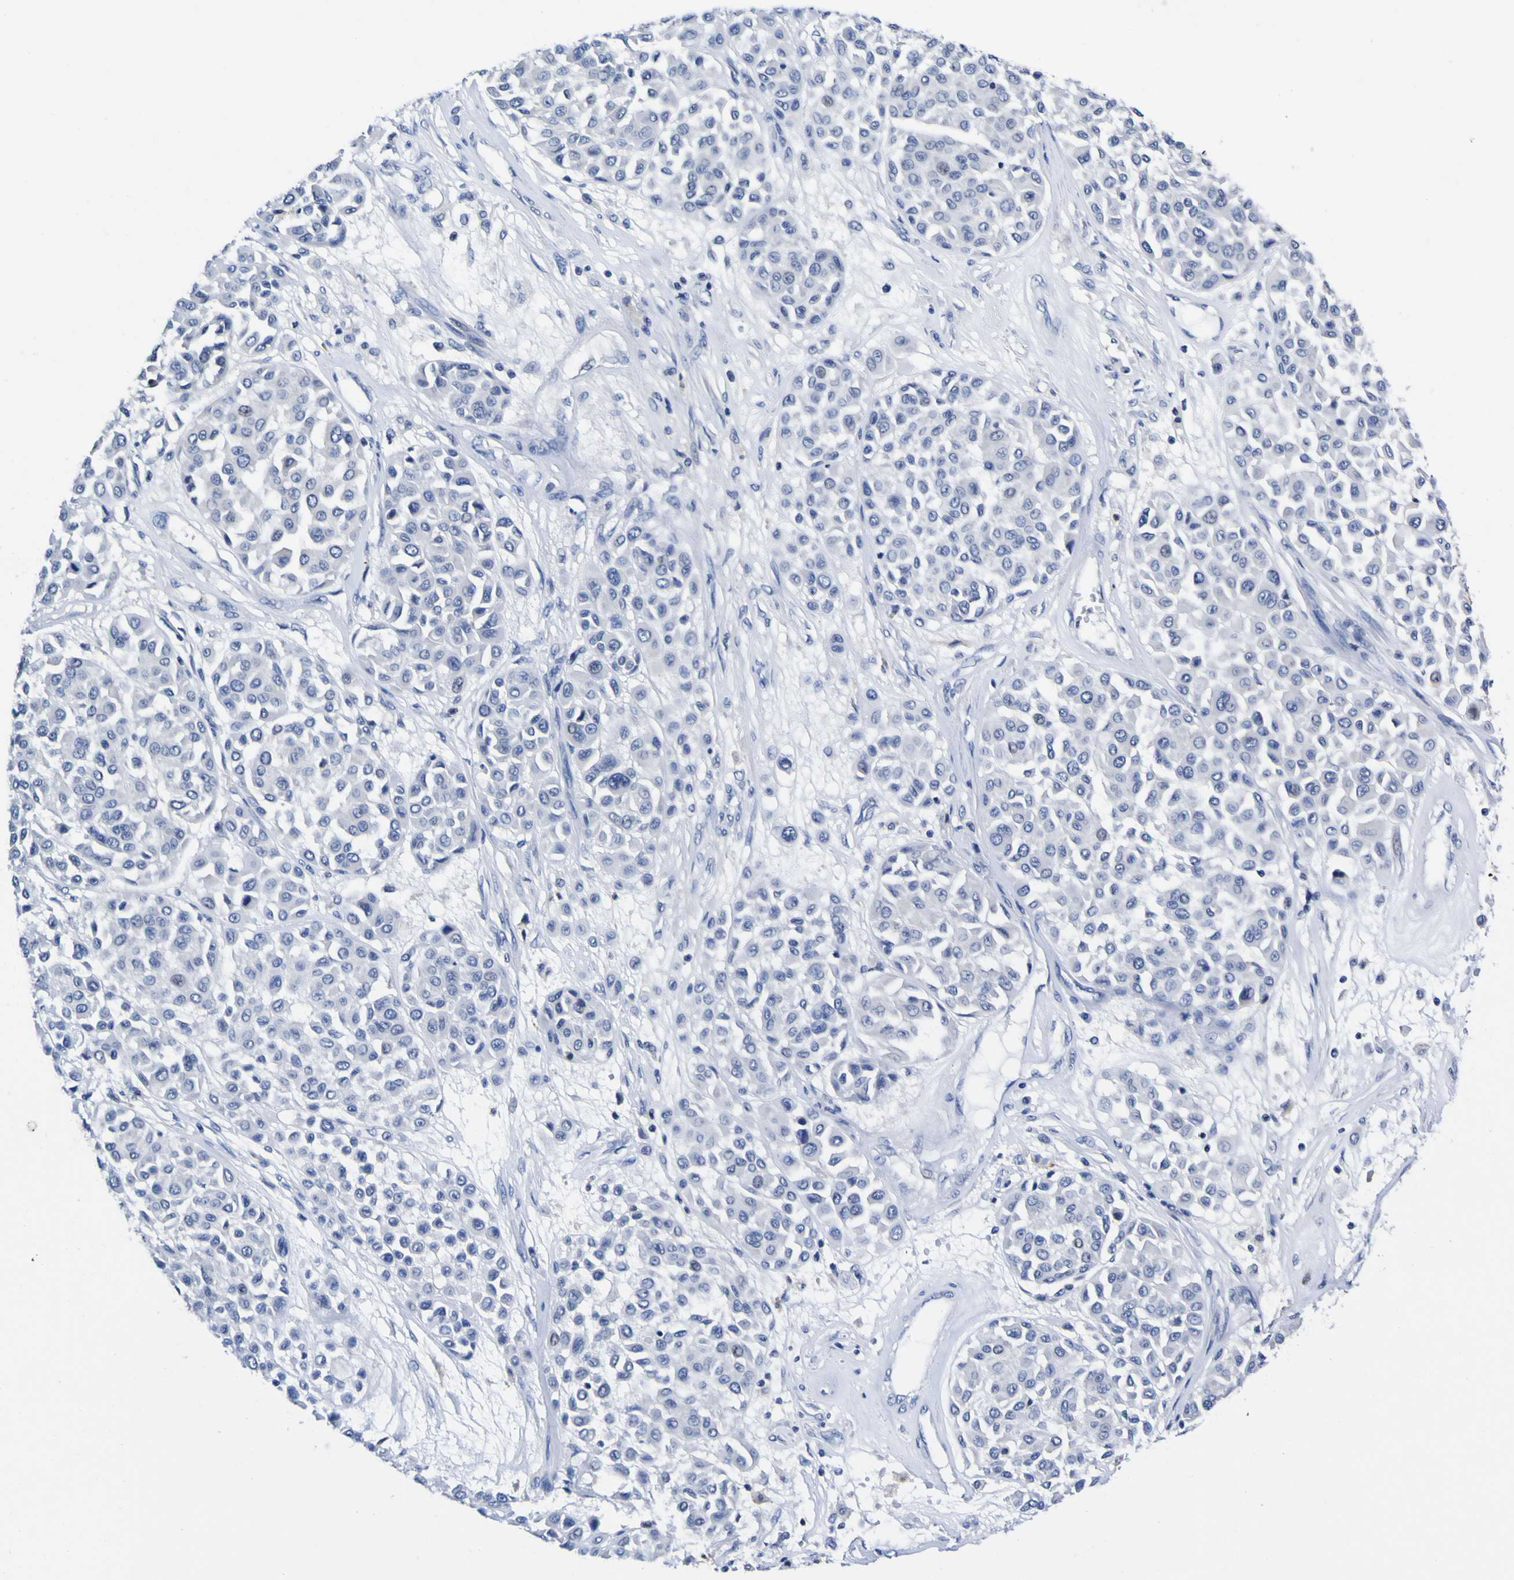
{"staining": {"intensity": "negative", "quantity": "none", "location": "none"}, "tissue": "melanoma", "cell_type": "Tumor cells", "image_type": "cancer", "snomed": [{"axis": "morphology", "description": "Malignant melanoma, Metastatic site"}, {"axis": "topography", "description": "Soft tissue"}], "caption": "The IHC photomicrograph has no significant staining in tumor cells of melanoma tissue.", "gene": "CASP6", "patient": {"sex": "male", "age": 41}}